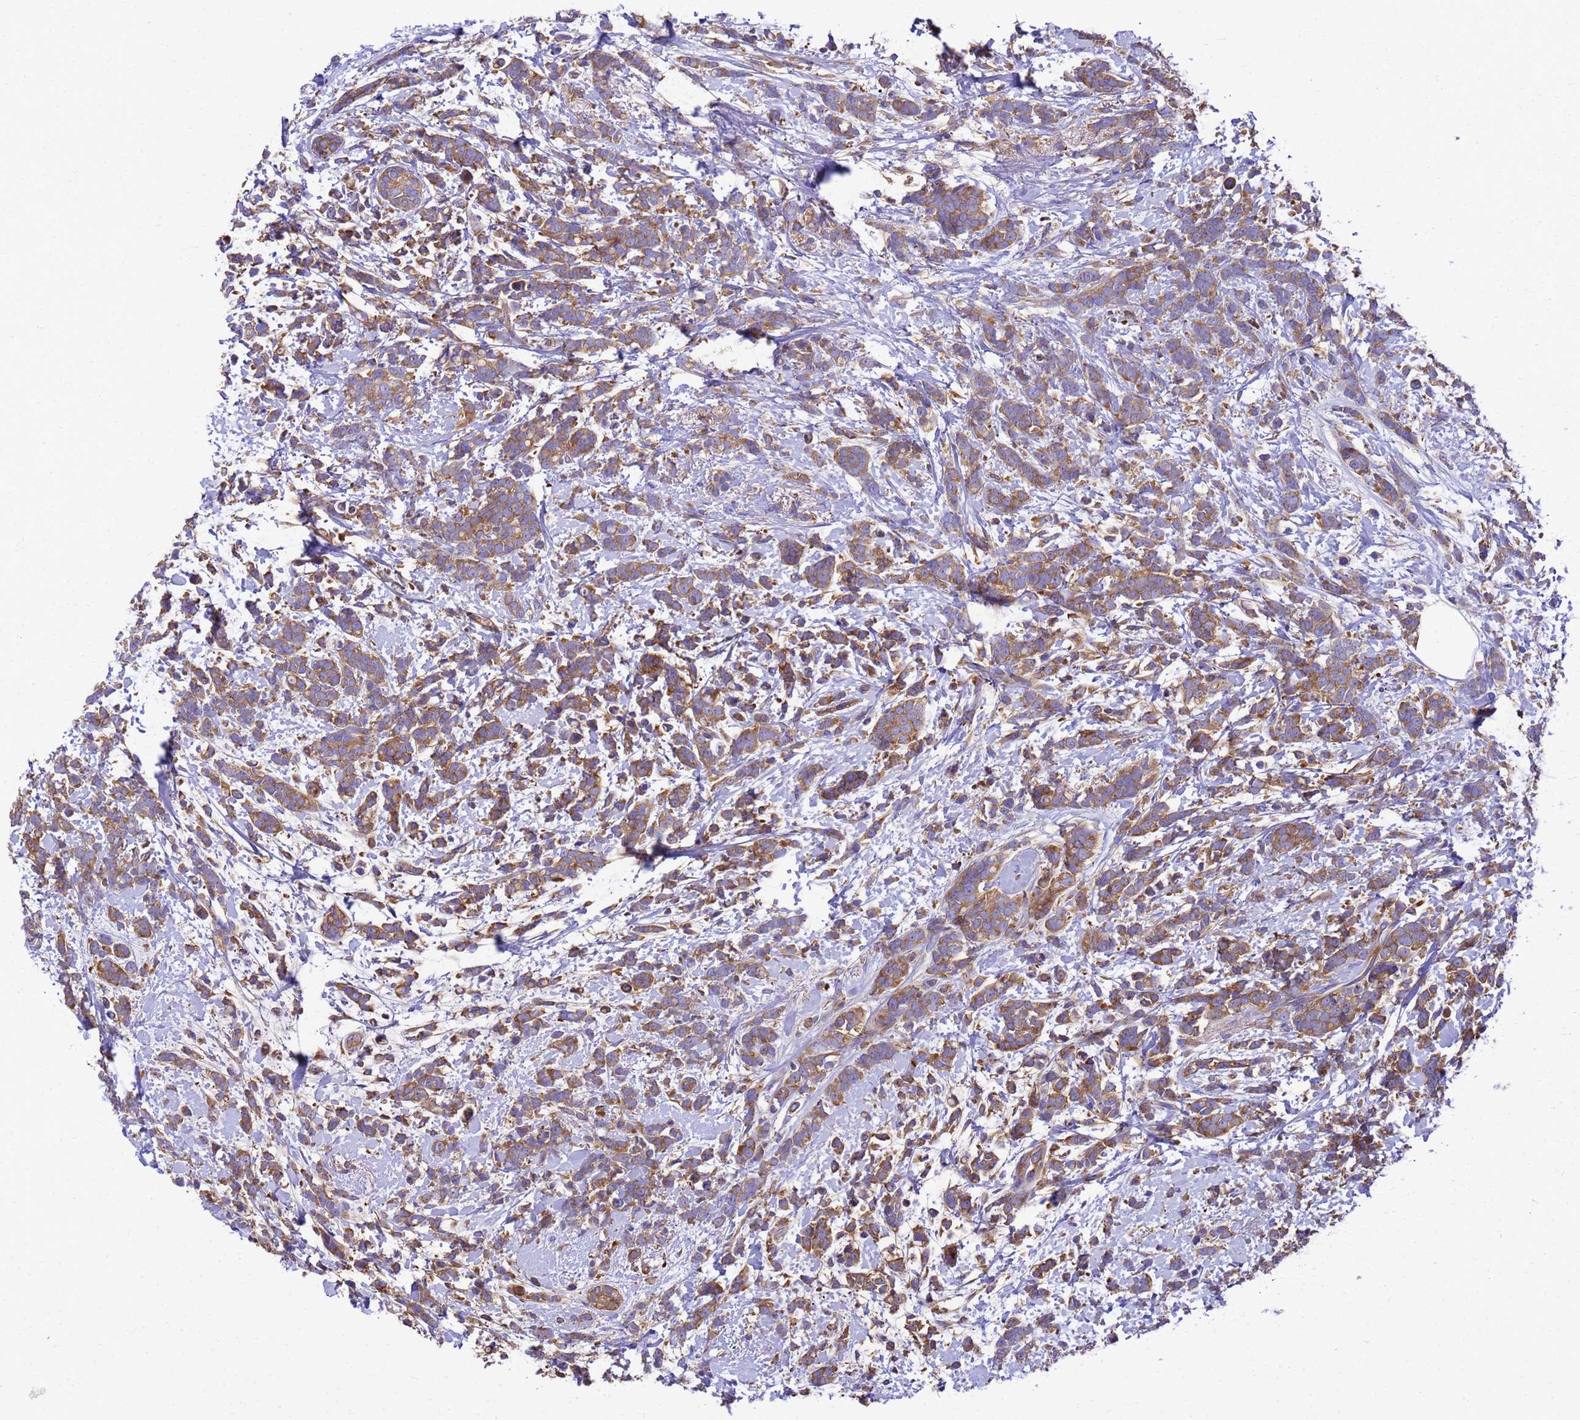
{"staining": {"intensity": "moderate", "quantity": ">75%", "location": "cytoplasmic/membranous"}, "tissue": "breast cancer", "cell_type": "Tumor cells", "image_type": "cancer", "snomed": [{"axis": "morphology", "description": "Lobular carcinoma"}, {"axis": "topography", "description": "Breast"}], "caption": "Immunohistochemical staining of human breast cancer shows medium levels of moderate cytoplasmic/membranous staining in about >75% of tumor cells. (DAB (3,3'-diaminobenzidine) IHC, brown staining for protein, blue staining for nuclei).", "gene": "ZNF235", "patient": {"sex": "female", "age": 58}}